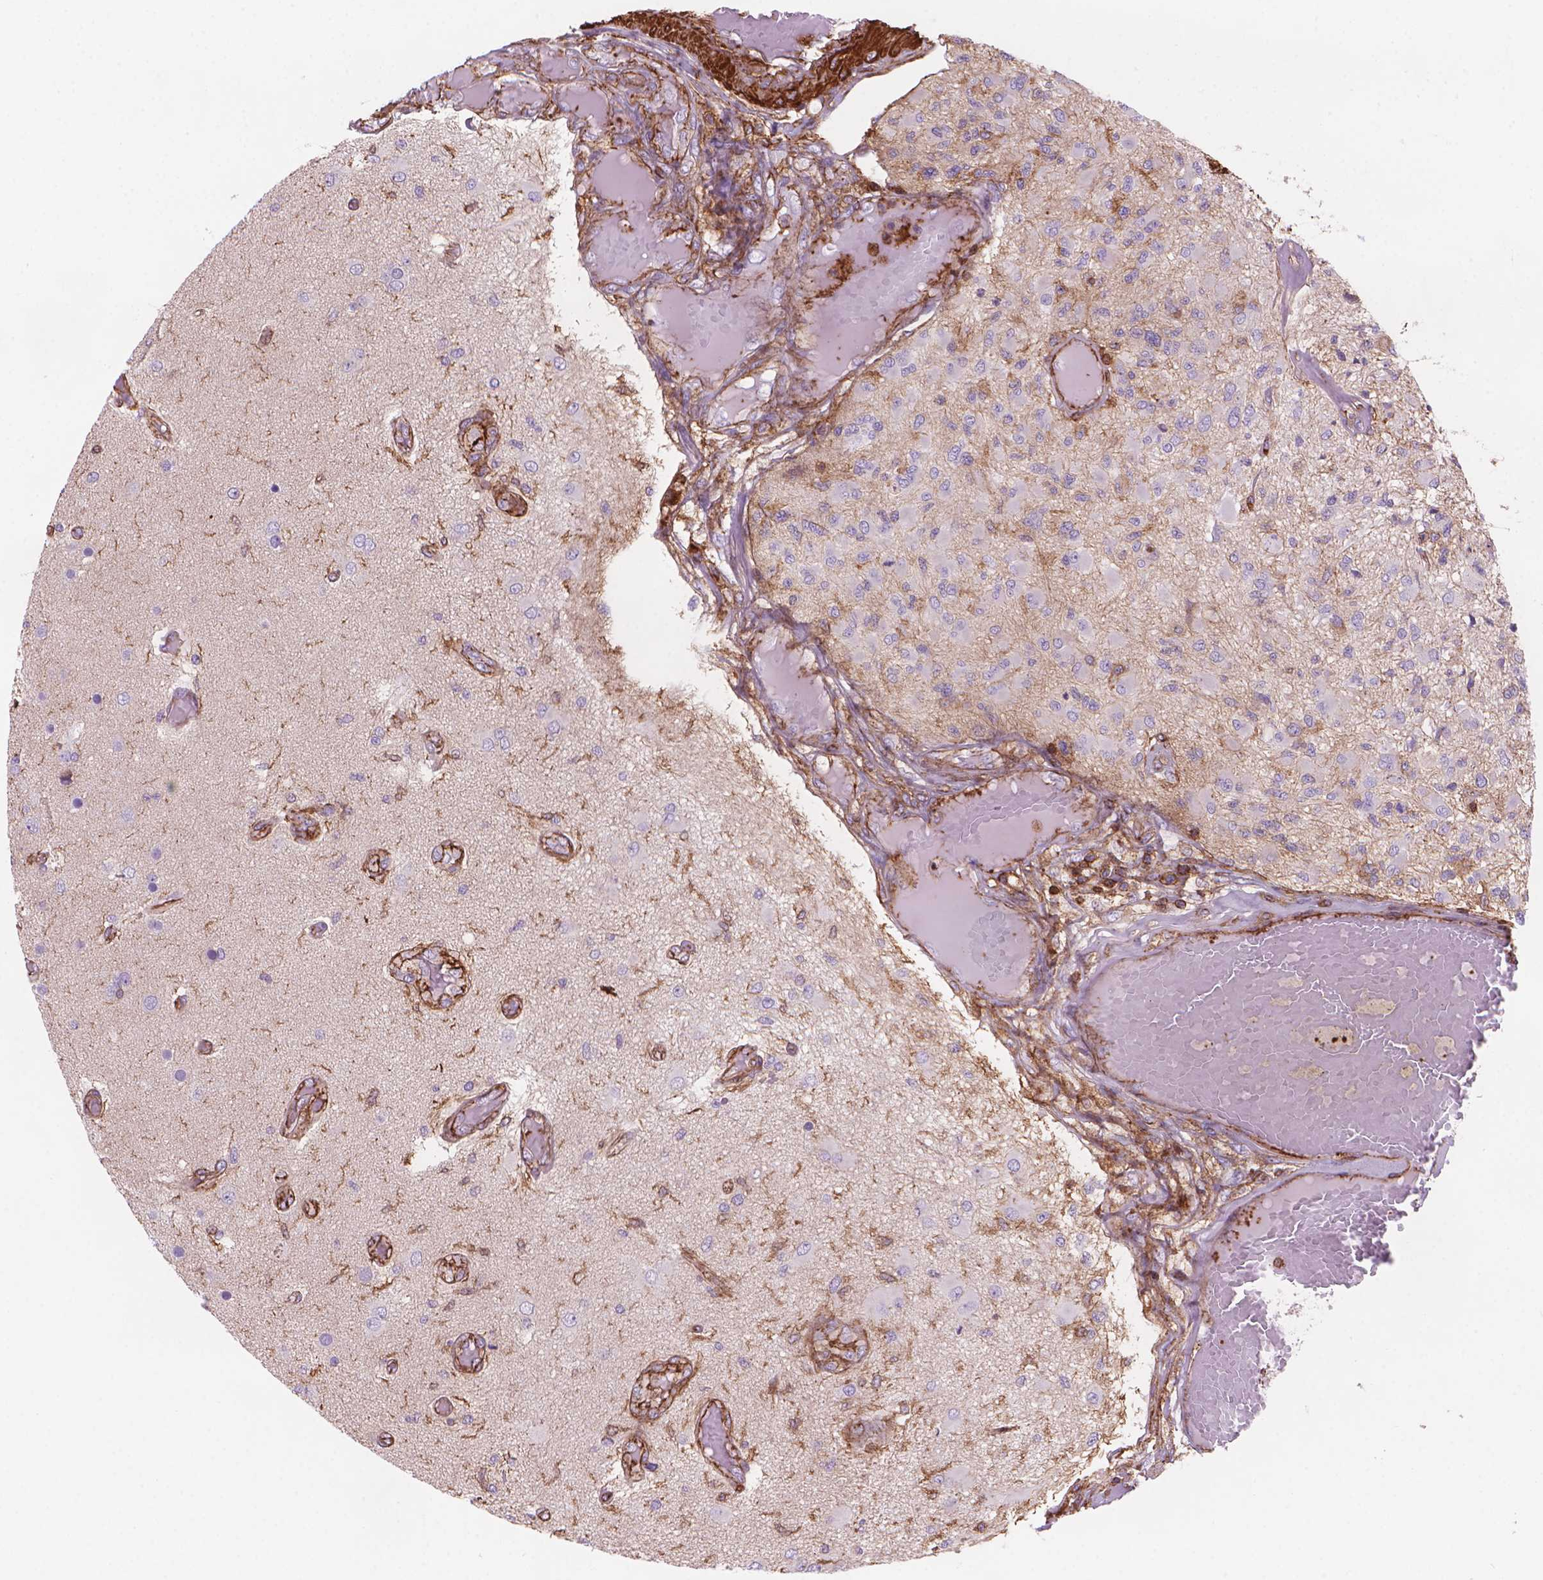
{"staining": {"intensity": "negative", "quantity": "none", "location": "none"}, "tissue": "glioma", "cell_type": "Tumor cells", "image_type": "cancer", "snomed": [{"axis": "morphology", "description": "Glioma, malignant, High grade"}, {"axis": "topography", "description": "Brain"}], "caption": "IHC of human glioma shows no positivity in tumor cells.", "gene": "PATJ", "patient": {"sex": "female", "age": 63}}